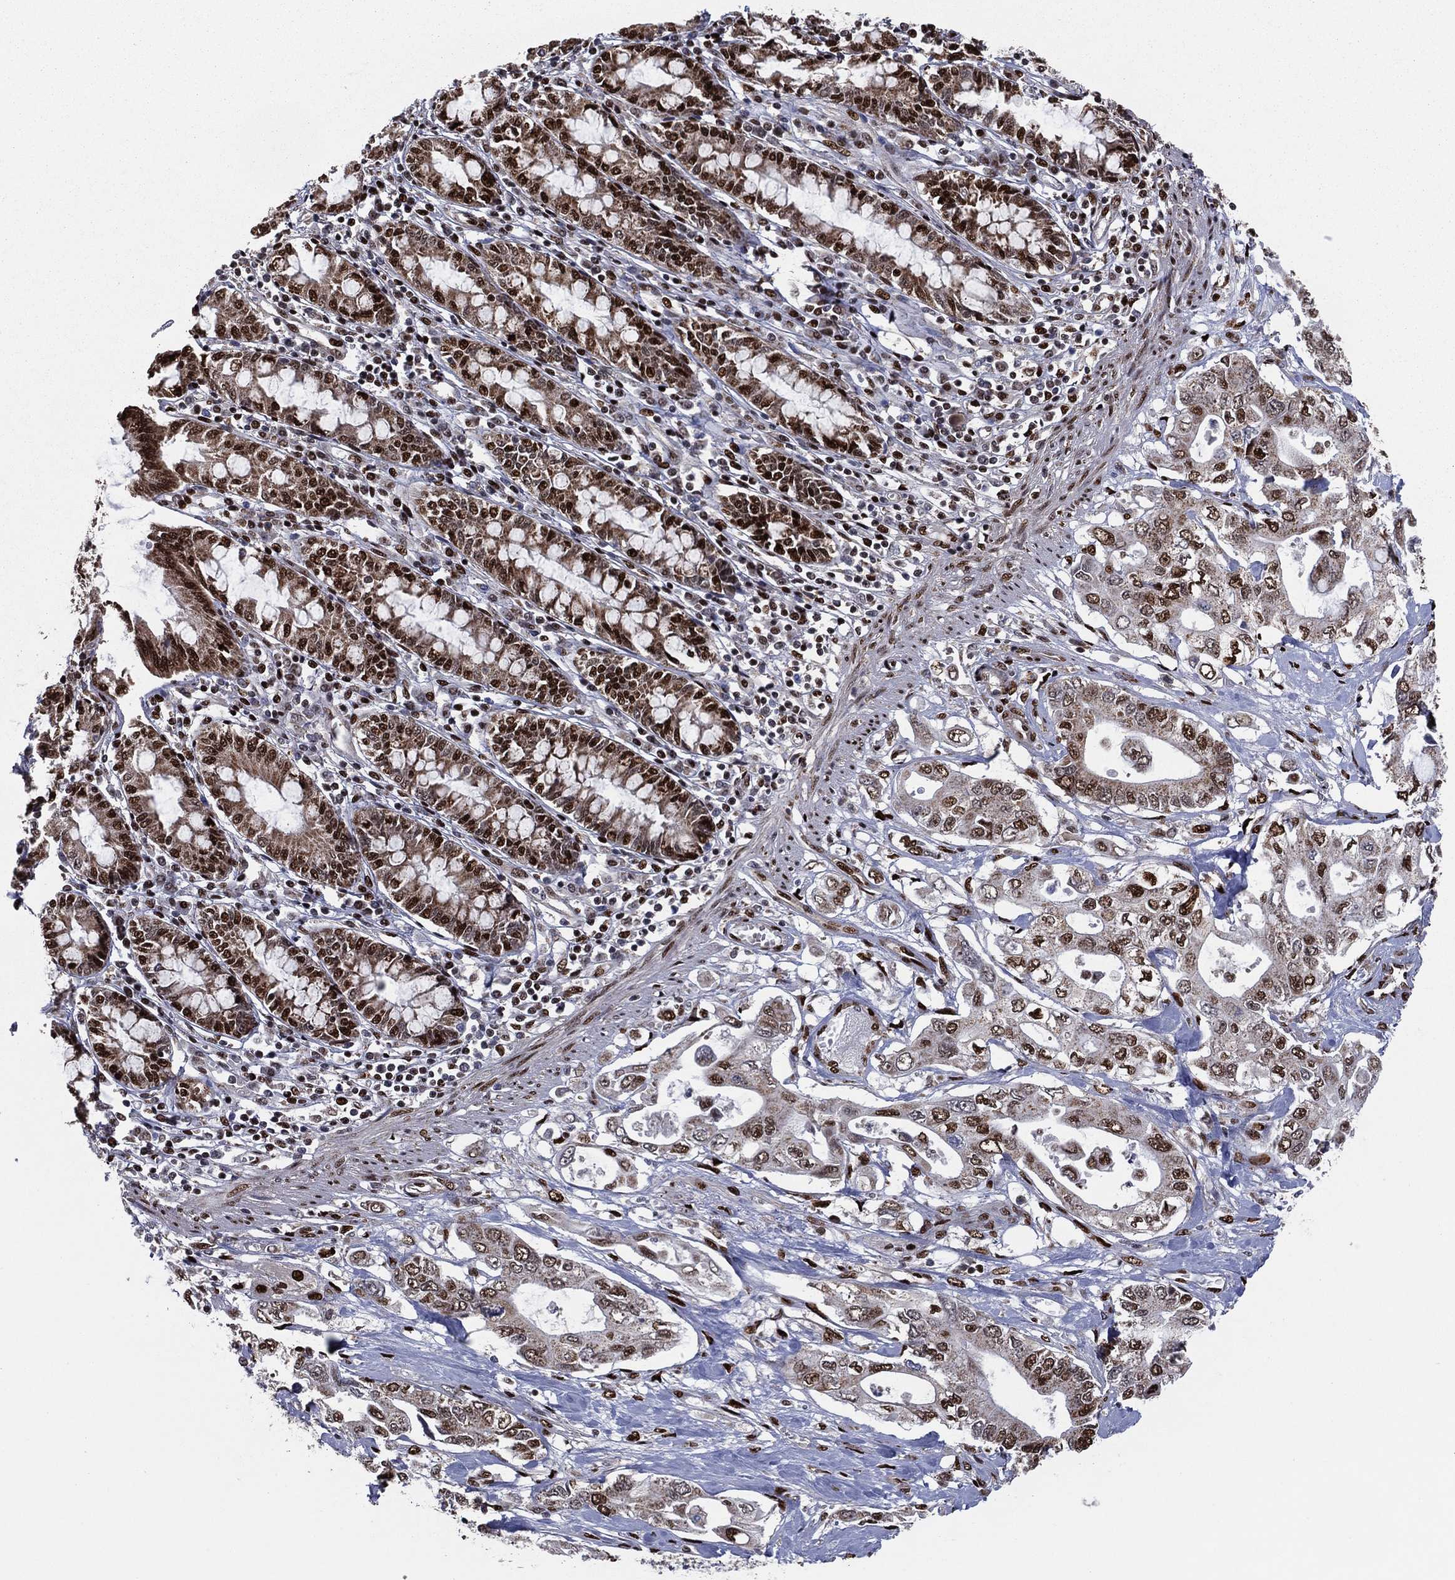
{"staining": {"intensity": "moderate", "quantity": ">75%", "location": "nuclear"}, "tissue": "pancreatic cancer", "cell_type": "Tumor cells", "image_type": "cancer", "snomed": [{"axis": "morphology", "description": "Adenocarcinoma, NOS"}, {"axis": "topography", "description": "Pancreas"}], "caption": "Protein expression analysis of pancreatic cancer (adenocarcinoma) displays moderate nuclear expression in about >75% of tumor cells.", "gene": "TP53BP1", "patient": {"sex": "female", "age": 63}}